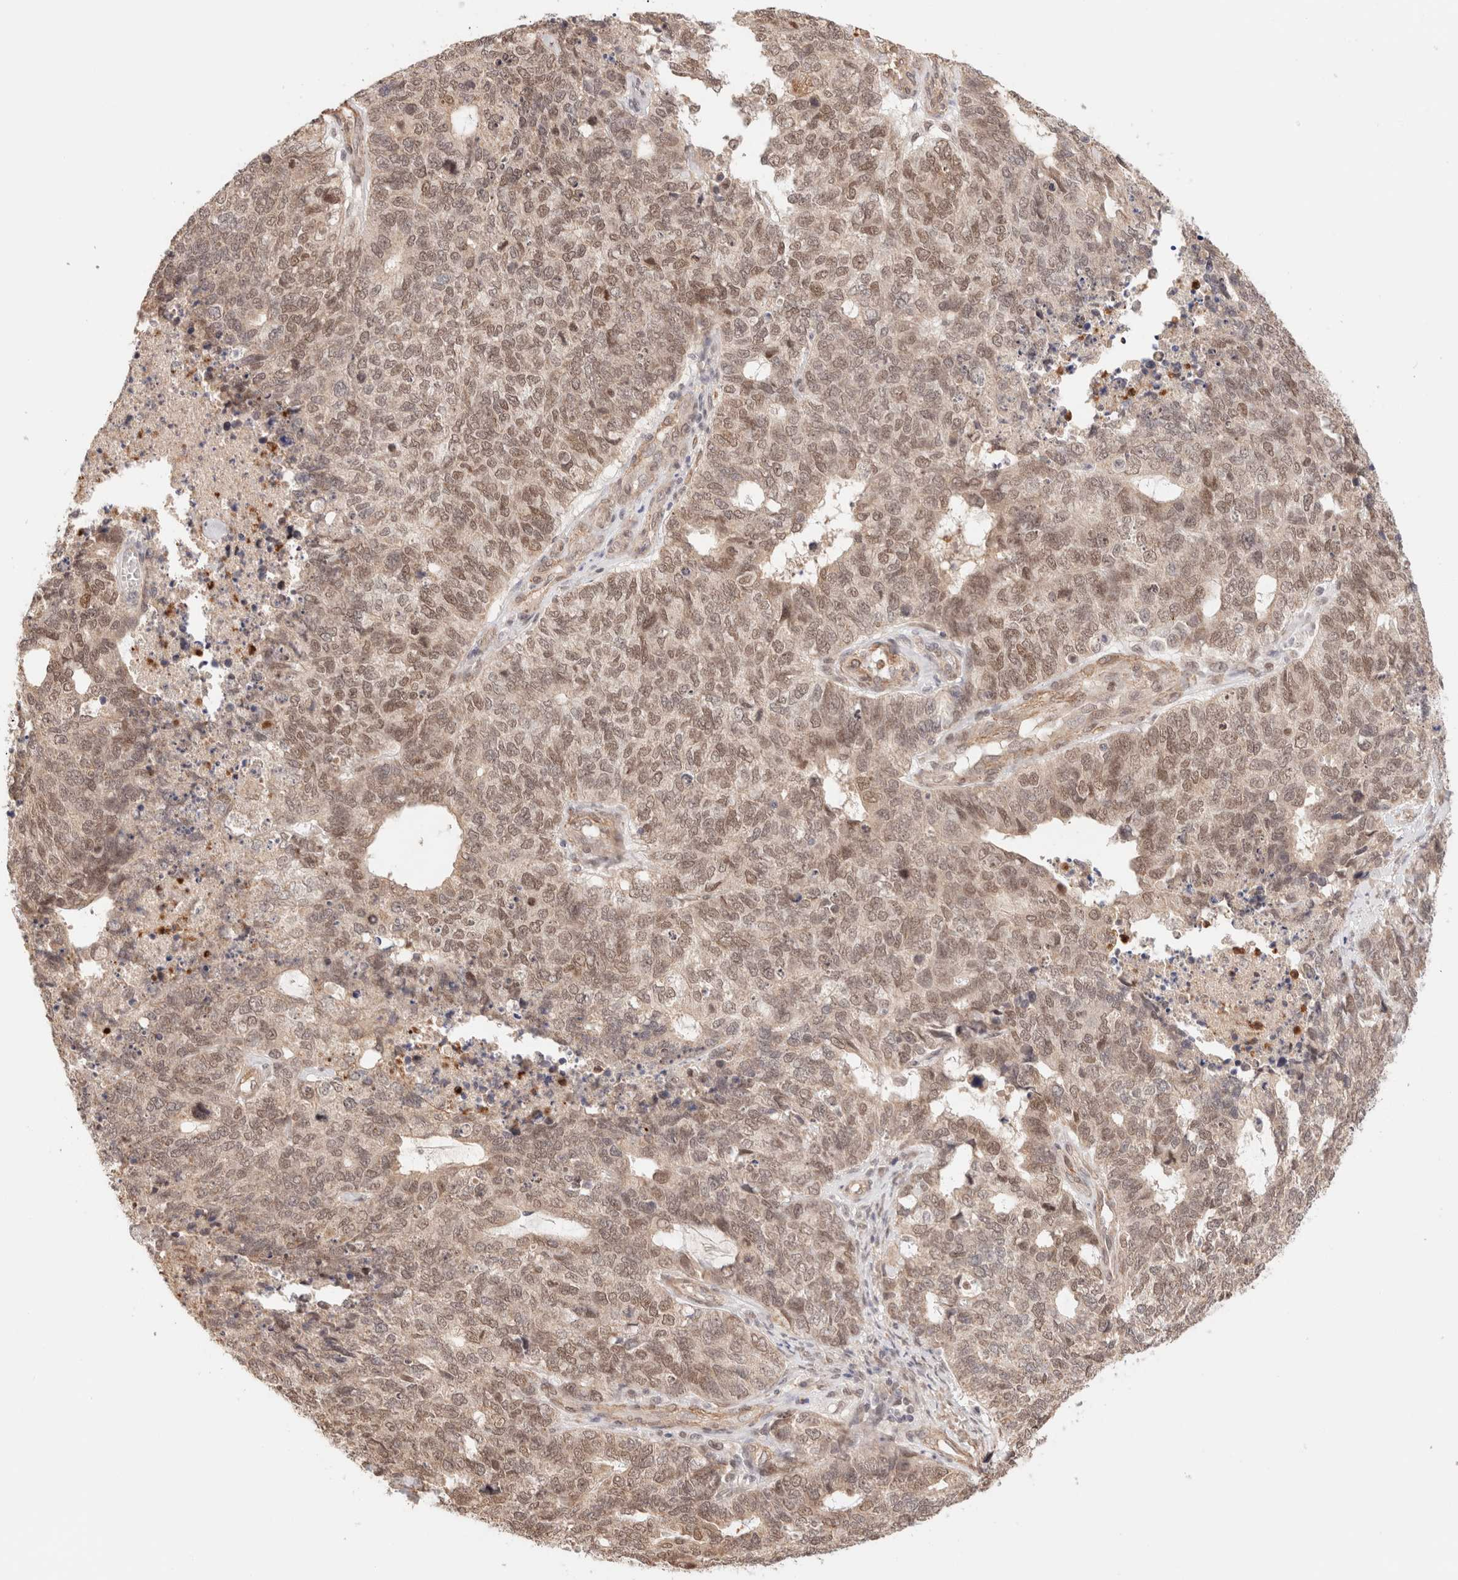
{"staining": {"intensity": "moderate", "quantity": ">75%", "location": "nuclear"}, "tissue": "cervical cancer", "cell_type": "Tumor cells", "image_type": "cancer", "snomed": [{"axis": "morphology", "description": "Squamous cell carcinoma, NOS"}, {"axis": "topography", "description": "Cervix"}], "caption": "Human cervical cancer stained for a protein (brown) shows moderate nuclear positive positivity in about >75% of tumor cells.", "gene": "BRPF3", "patient": {"sex": "female", "age": 63}}